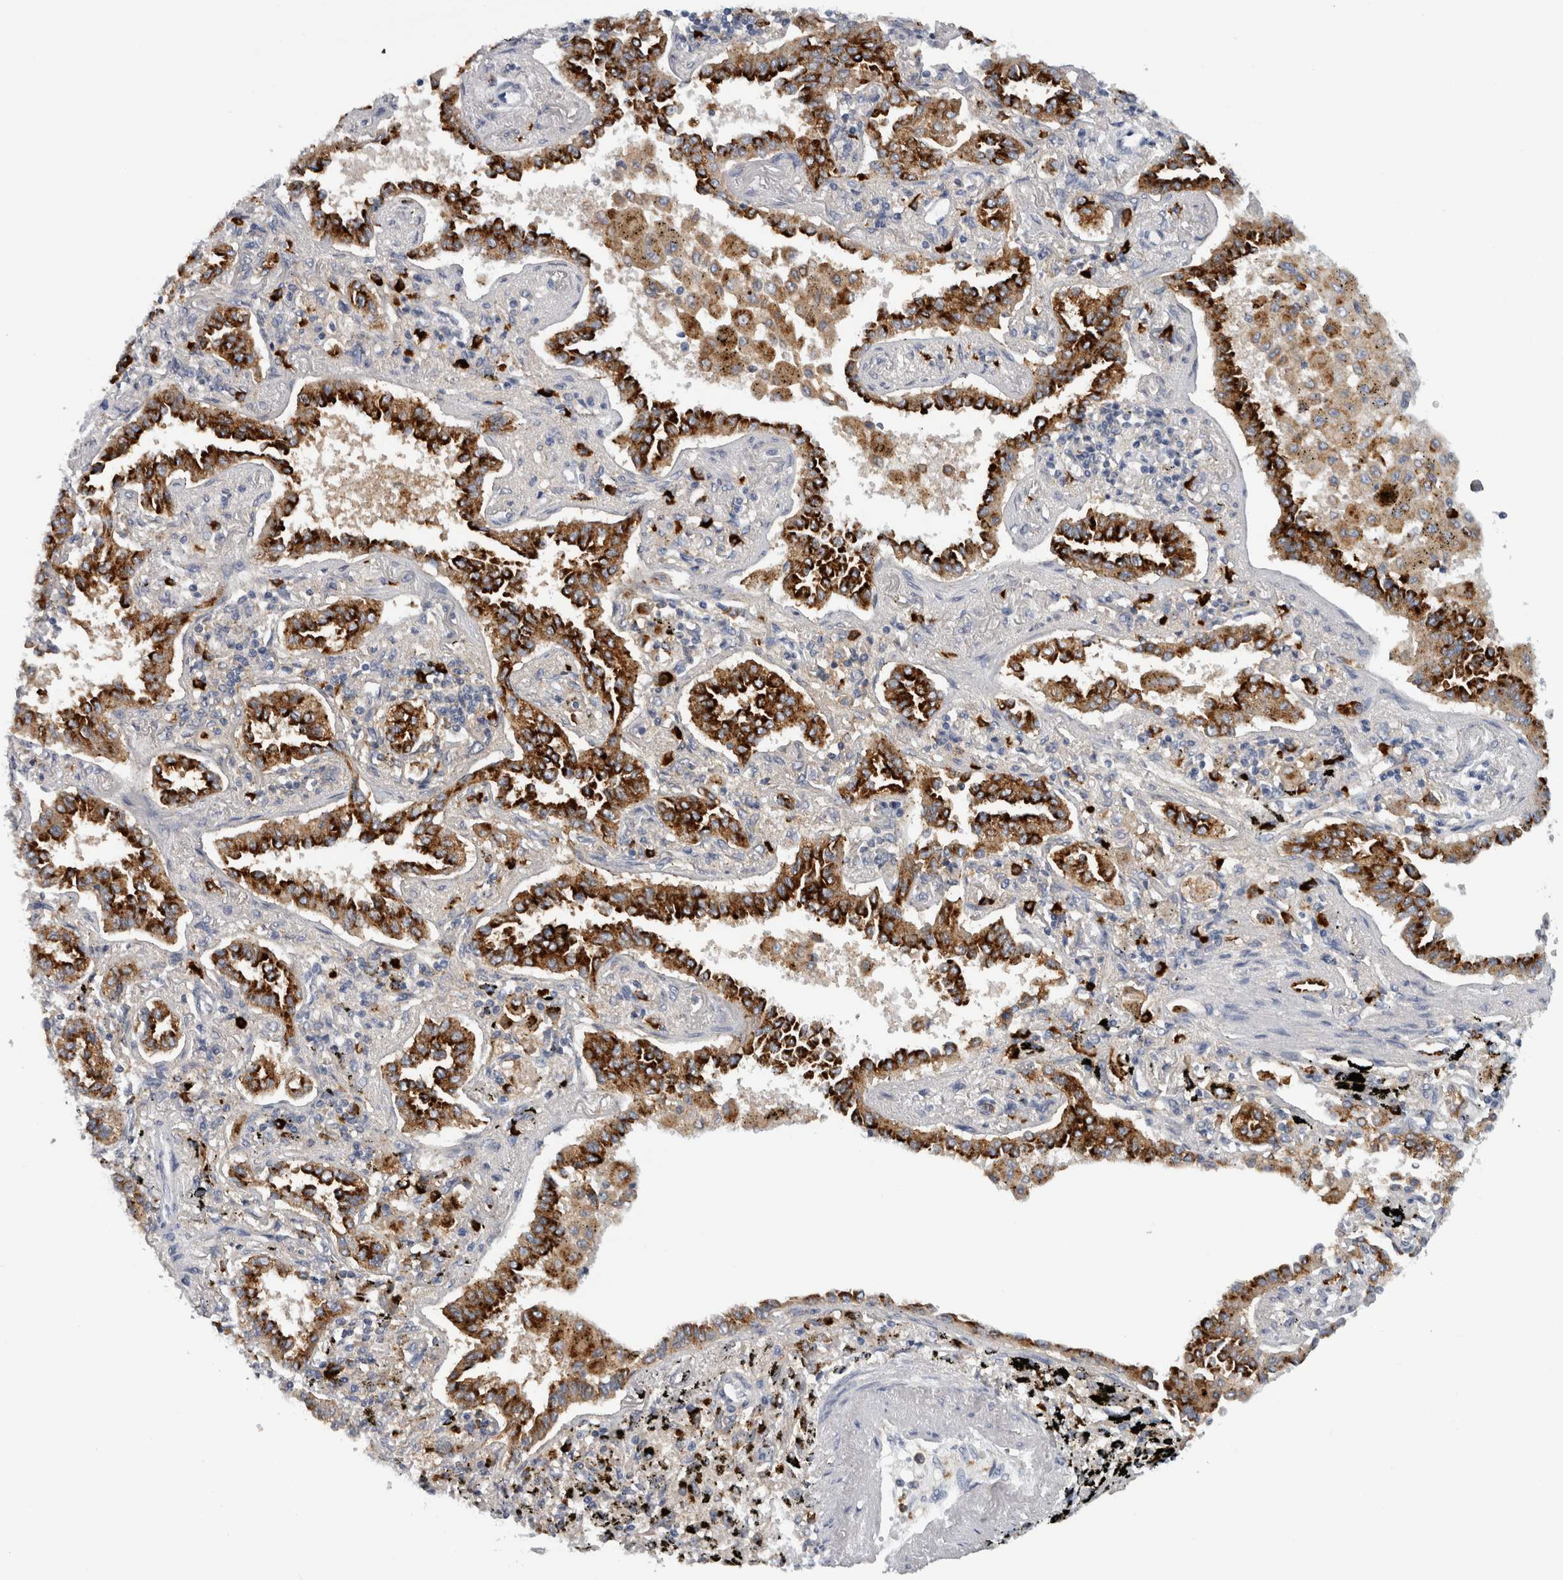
{"staining": {"intensity": "strong", "quantity": ">75%", "location": "cytoplasmic/membranous"}, "tissue": "lung cancer", "cell_type": "Tumor cells", "image_type": "cancer", "snomed": [{"axis": "morphology", "description": "Normal tissue, NOS"}, {"axis": "morphology", "description": "Adenocarcinoma, NOS"}, {"axis": "topography", "description": "Lung"}], "caption": "Strong cytoplasmic/membranous protein expression is identified in approximately >75% of tumor cells in lung cancer. (DAB (3,3'-diaminobenzidine) = brown stain, brightfield microscopy at high magnification).", "gene": "CD63", "patient": {"sex": "male", "age": 59}}